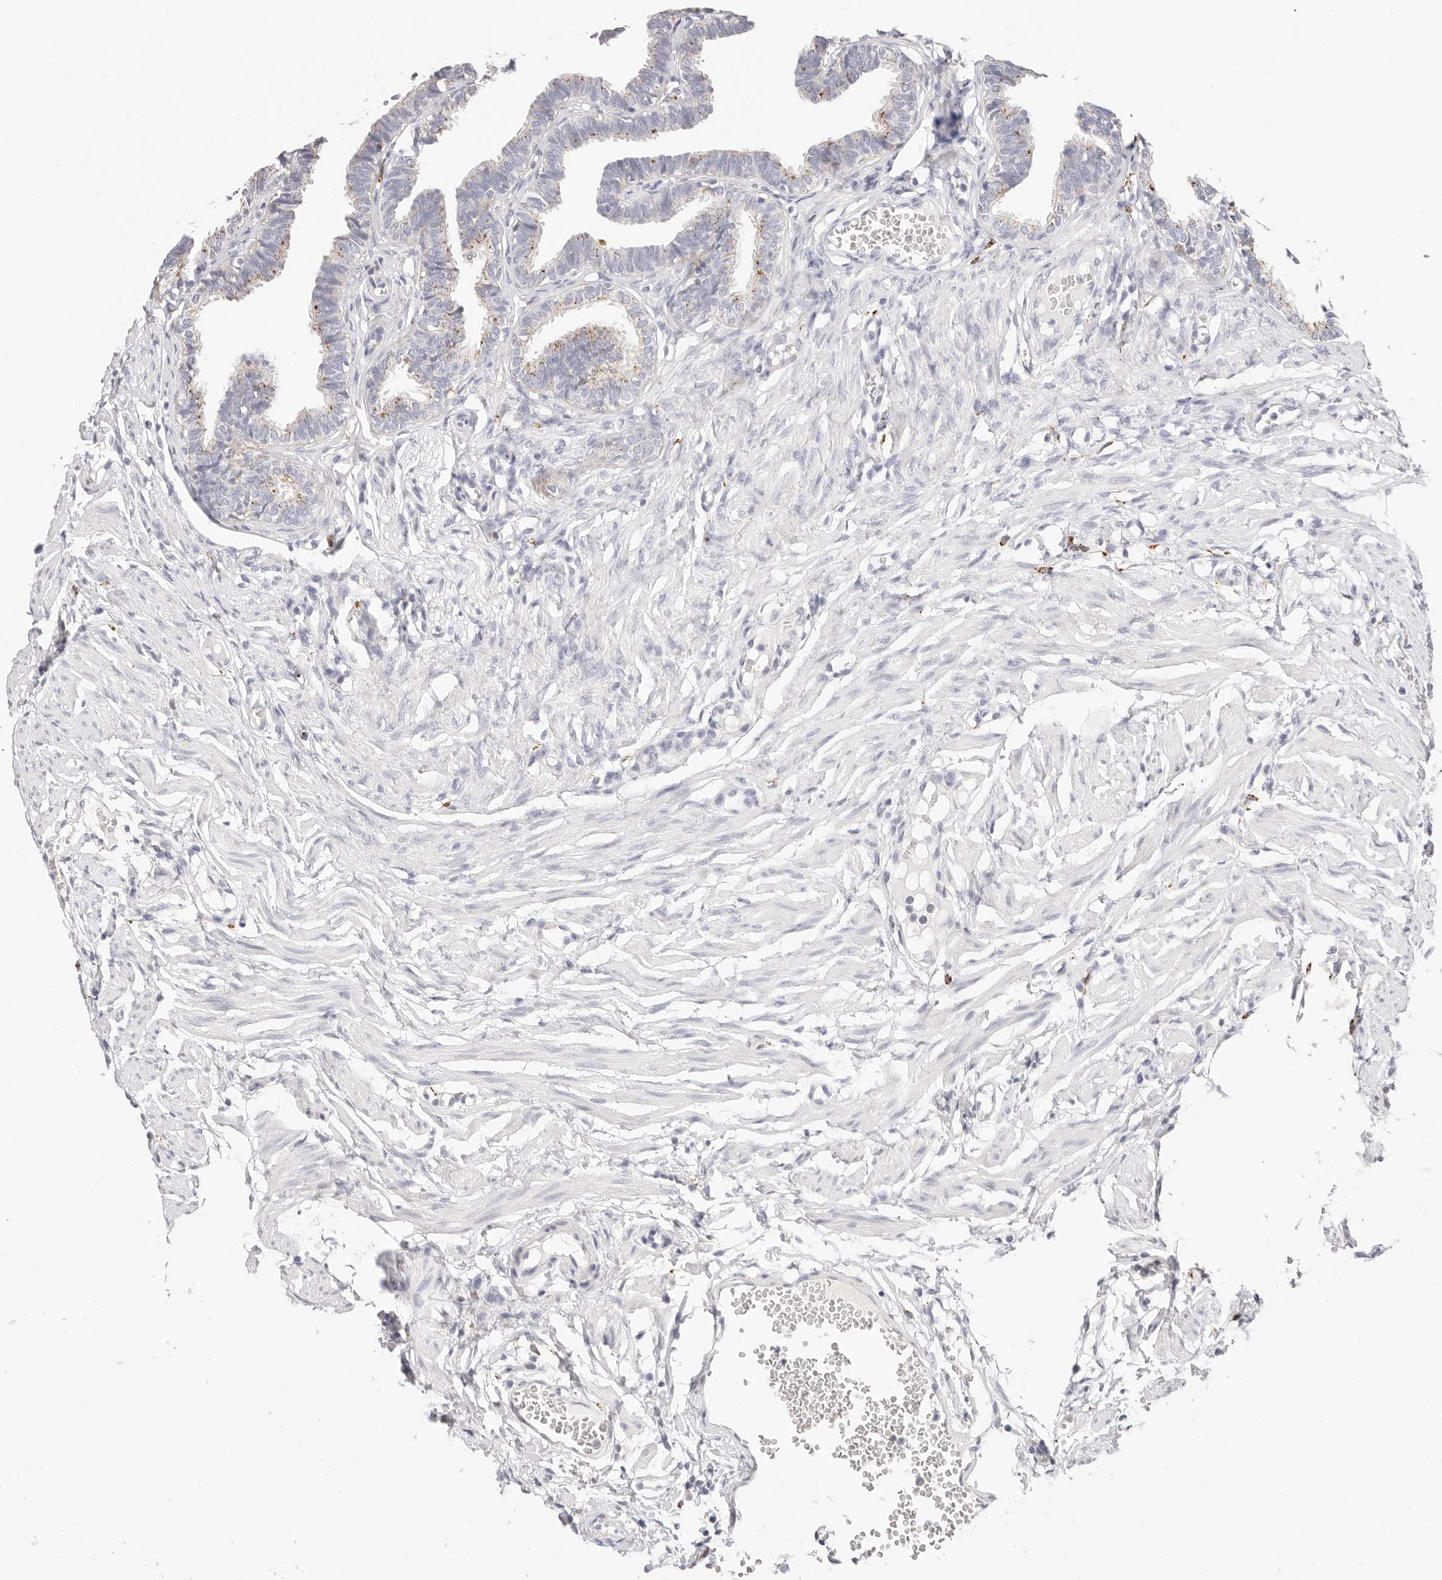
{"staining": {"intensity": "moderate", "quantity": "25%-75%", "location": "cytoplasmic/membranous"}, "tissue": "fallopian tube", "cell_type": "Glandular cells", "image_type": "normal", "snomed": [{"axis": "morphology", "description": "Normal tissue, NOS"}, {"axis": "topography", "description": "Fallopian tube"}, {"axis": "topography", "description": "Ovary"}], "caption": "Protein positivity by immunohistochemistry reveals moderate cytoplasmic/membranous staining in approximately 25%-75% of glandular cells in unremarkable fallopian tube.", "gene": "STKLD1", "patient": {"sex": "female", "age": 23}}